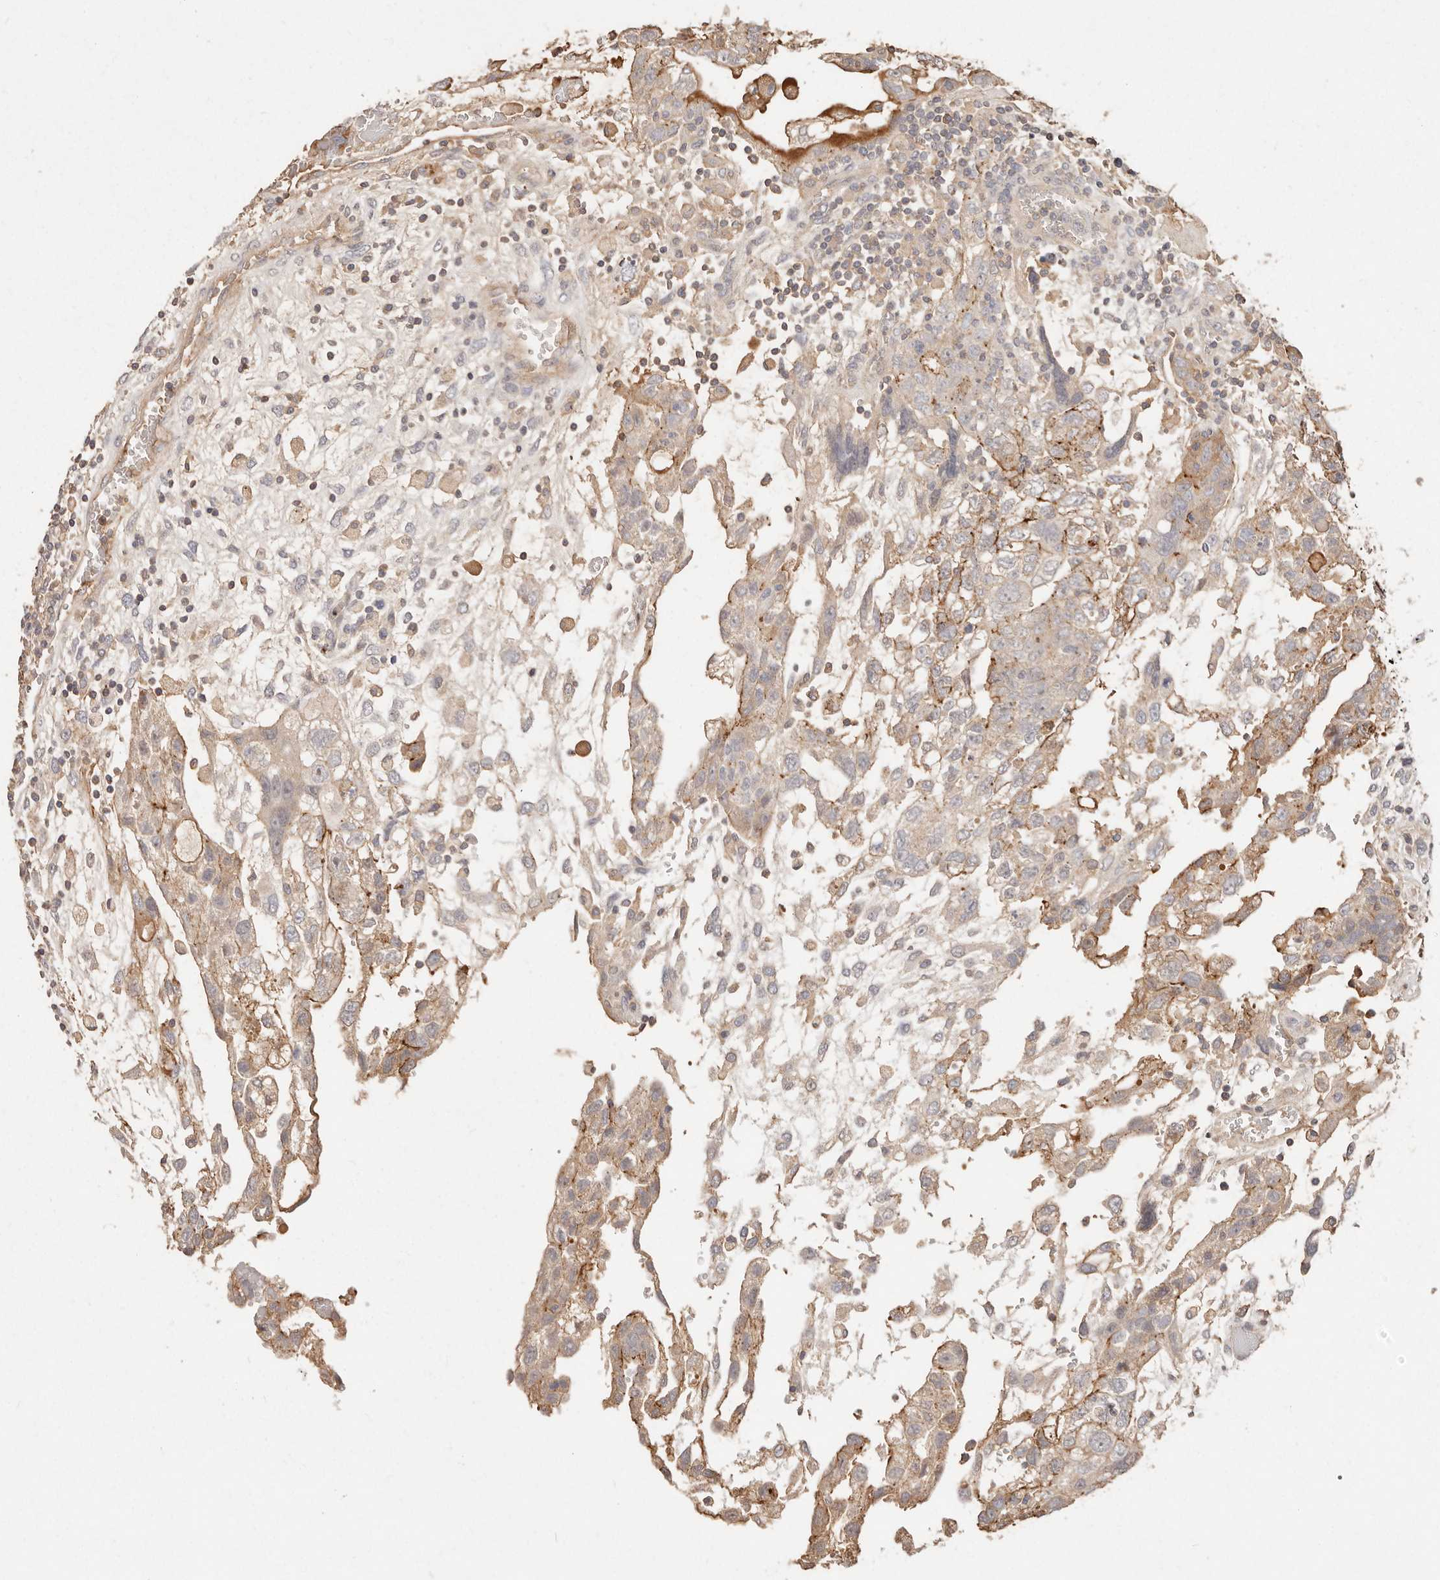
{"staining": {"intensity": "moderate", "quantity": "<25%", "location": "cytoplasmic/membranous"}, "tissue": "testis cancer", "cell_type": "Tumor cells", "image_type": "cancer", "snomed": [{"axis": "morphology", "description": "Carcinoma, Embryonal, NOS"}, {"axis": "topography", "description": "Testis"}], "caption": "A brown stain shows moderate cytoplasmic/membranous expression of a protein in testis cancer tumor cells.", "gene": "CXADR", "patient": {"sex": "male", "age": 36}}